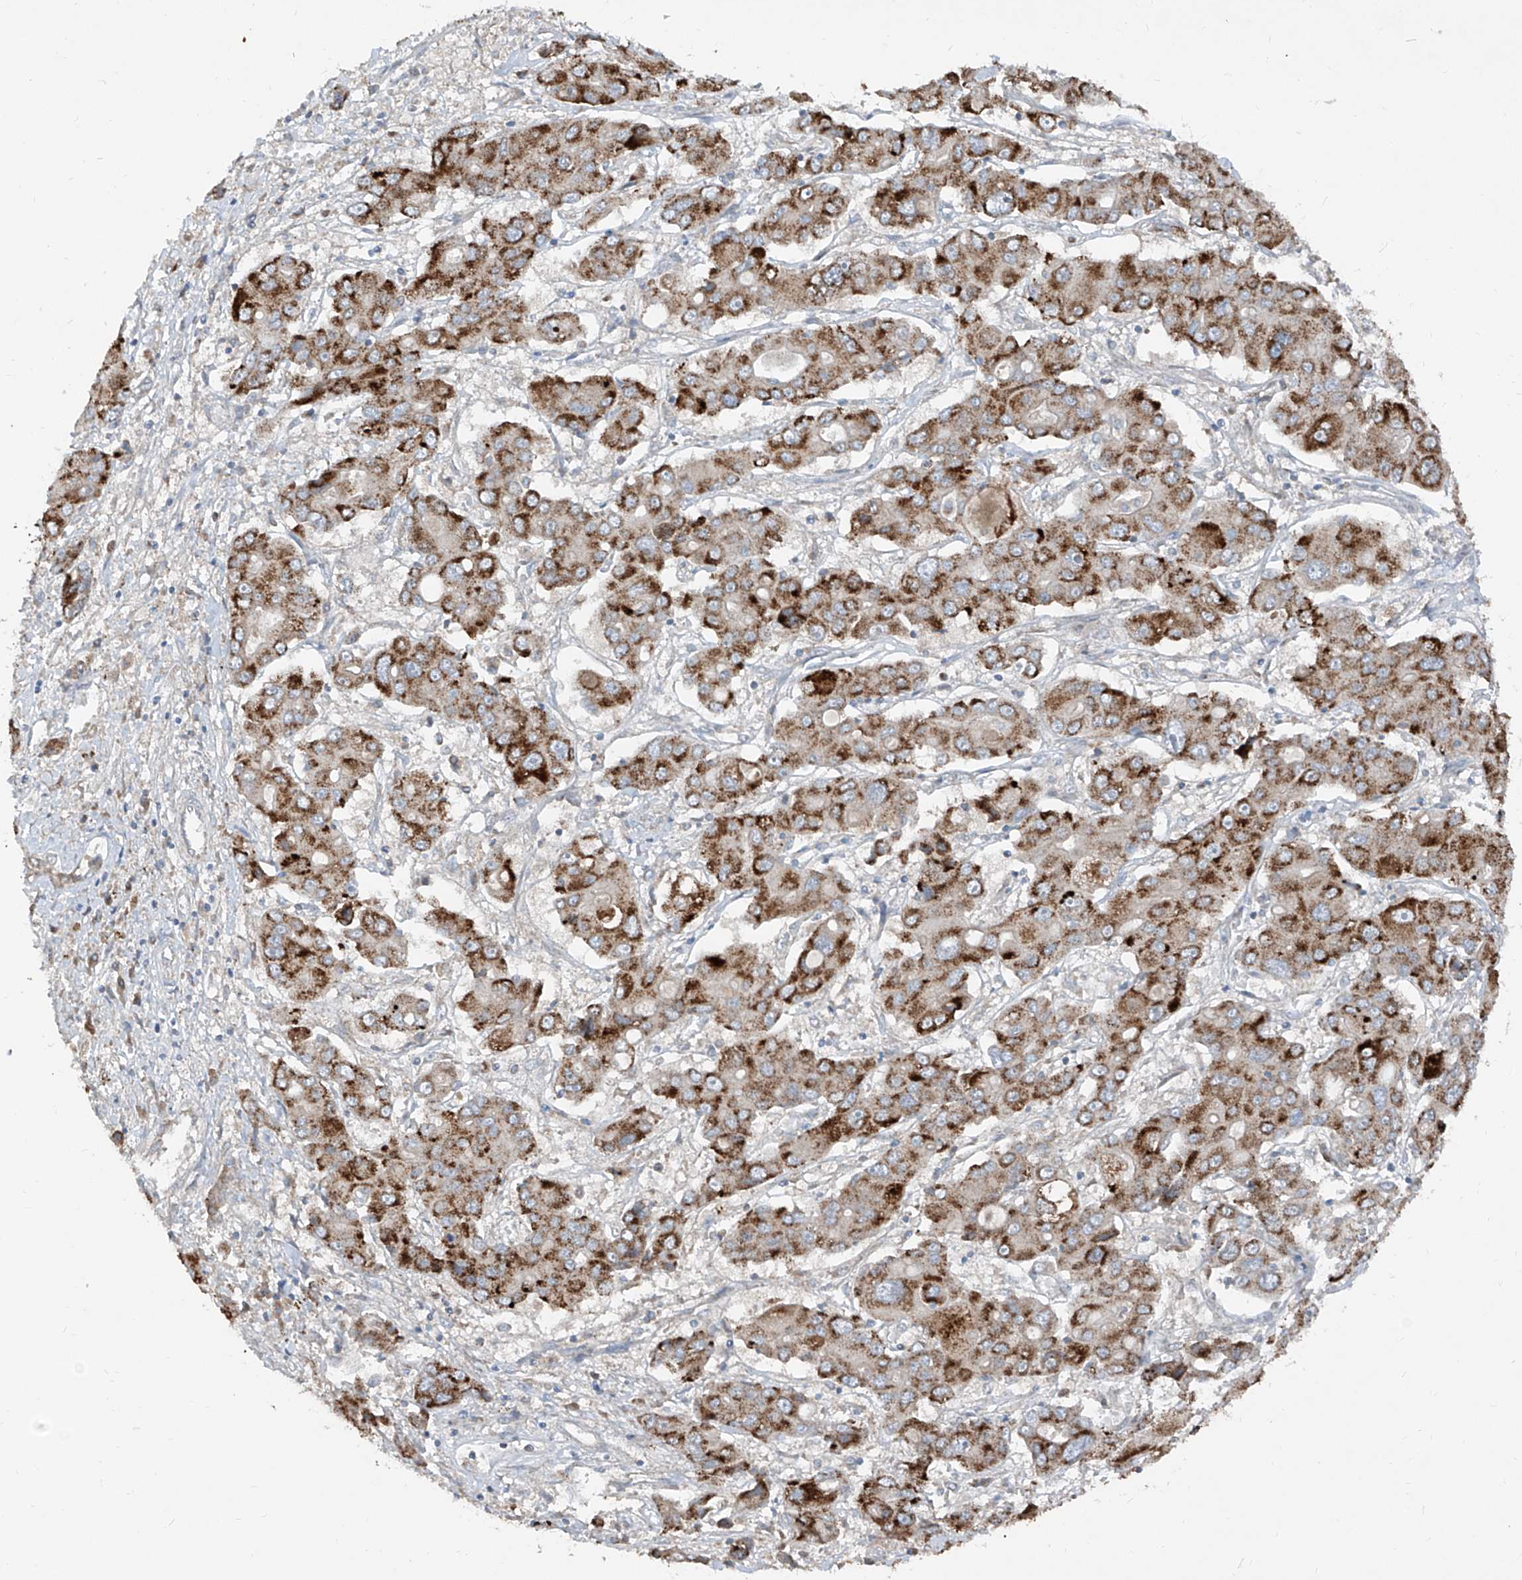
{"staining": {"intensity": "strong", "quantity": ">75%", "location": "cytoplasmic/membranous"}, "tissue": "liver cancer", "cell_type": "Tumor cells", "image_type": "cancer", "snomed": [{"axis": "morphology", "description": "Cholangiocarcinoma"}, {"axis": "topography", "description": "Liver"}], "caption": "Immunohistochemistry image of neoplastic tissue: human liver cancer (cholangiocarcinoma) stained using immunohistochemistry exhibits high levels of strong protein expression localized specifically in the cytoplasmic/membranous of tumor cells, appearing as a cytoplasmic/membranous brown color.", "gene": "ABCD3", "patient": {"sex": "male", "age": 67}}